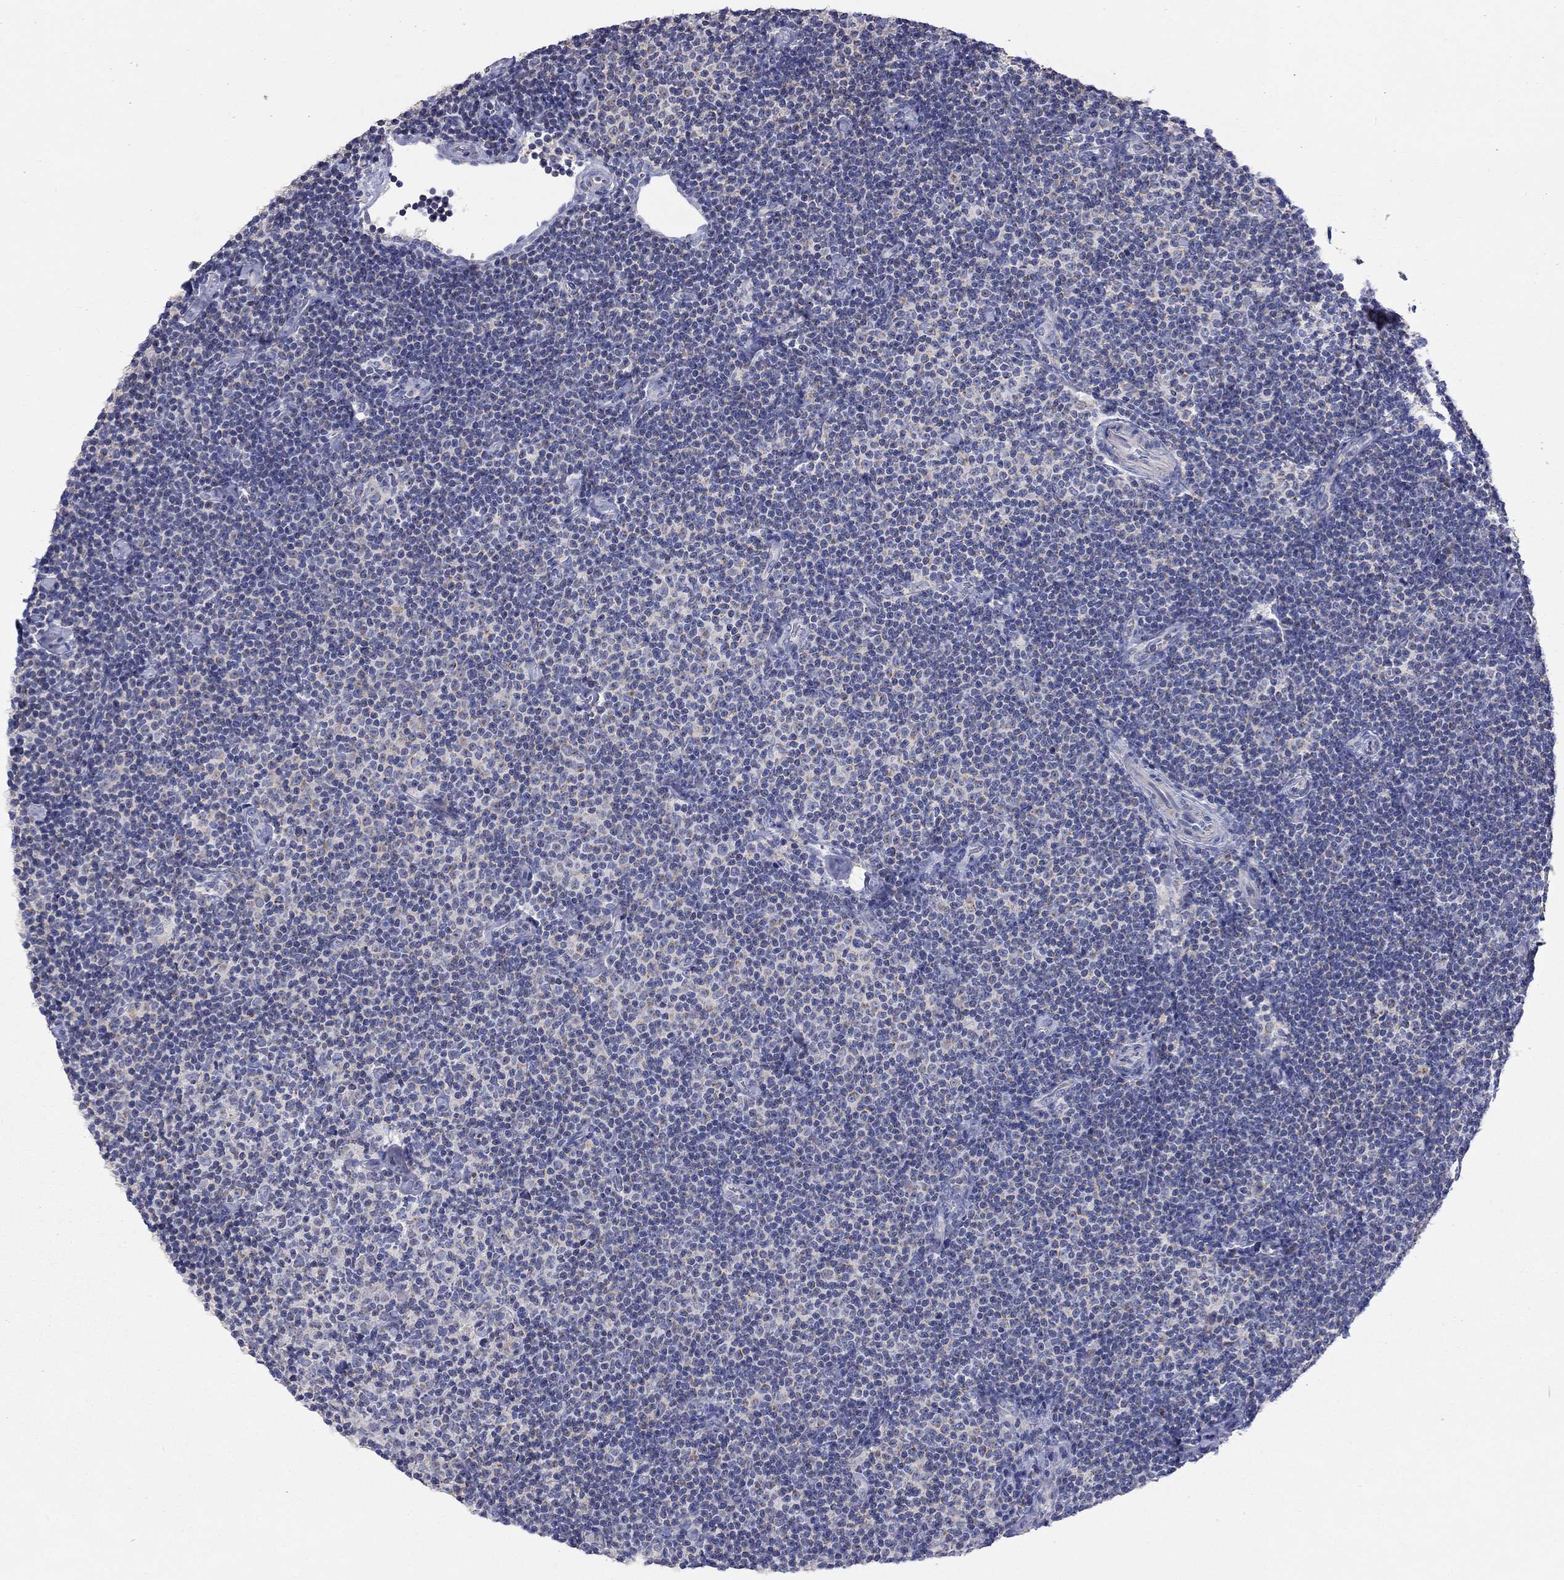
{"staining": {"intensity": "negative", "quantity": "none", "location": "none"}, "tissue": "lymphoma", "cell_type": "Tumor cells", "image_type": "cancer", "snomed": [{"axis": "morphology", "description": "Malignant lymphoma, non-Hodgkin's type, Low grade"}, {"axis": "topography", "description": "Lymph node"}], "caption": "A high-resolution photomicrograph shows immunohistochemistry staining of malignant lymphoma, non-Hodgkin's type (low-grade), which shows no significant staining in tumor cells.", "gene": "RCAN1", "patient": {"sex": "male", "age": 81}}